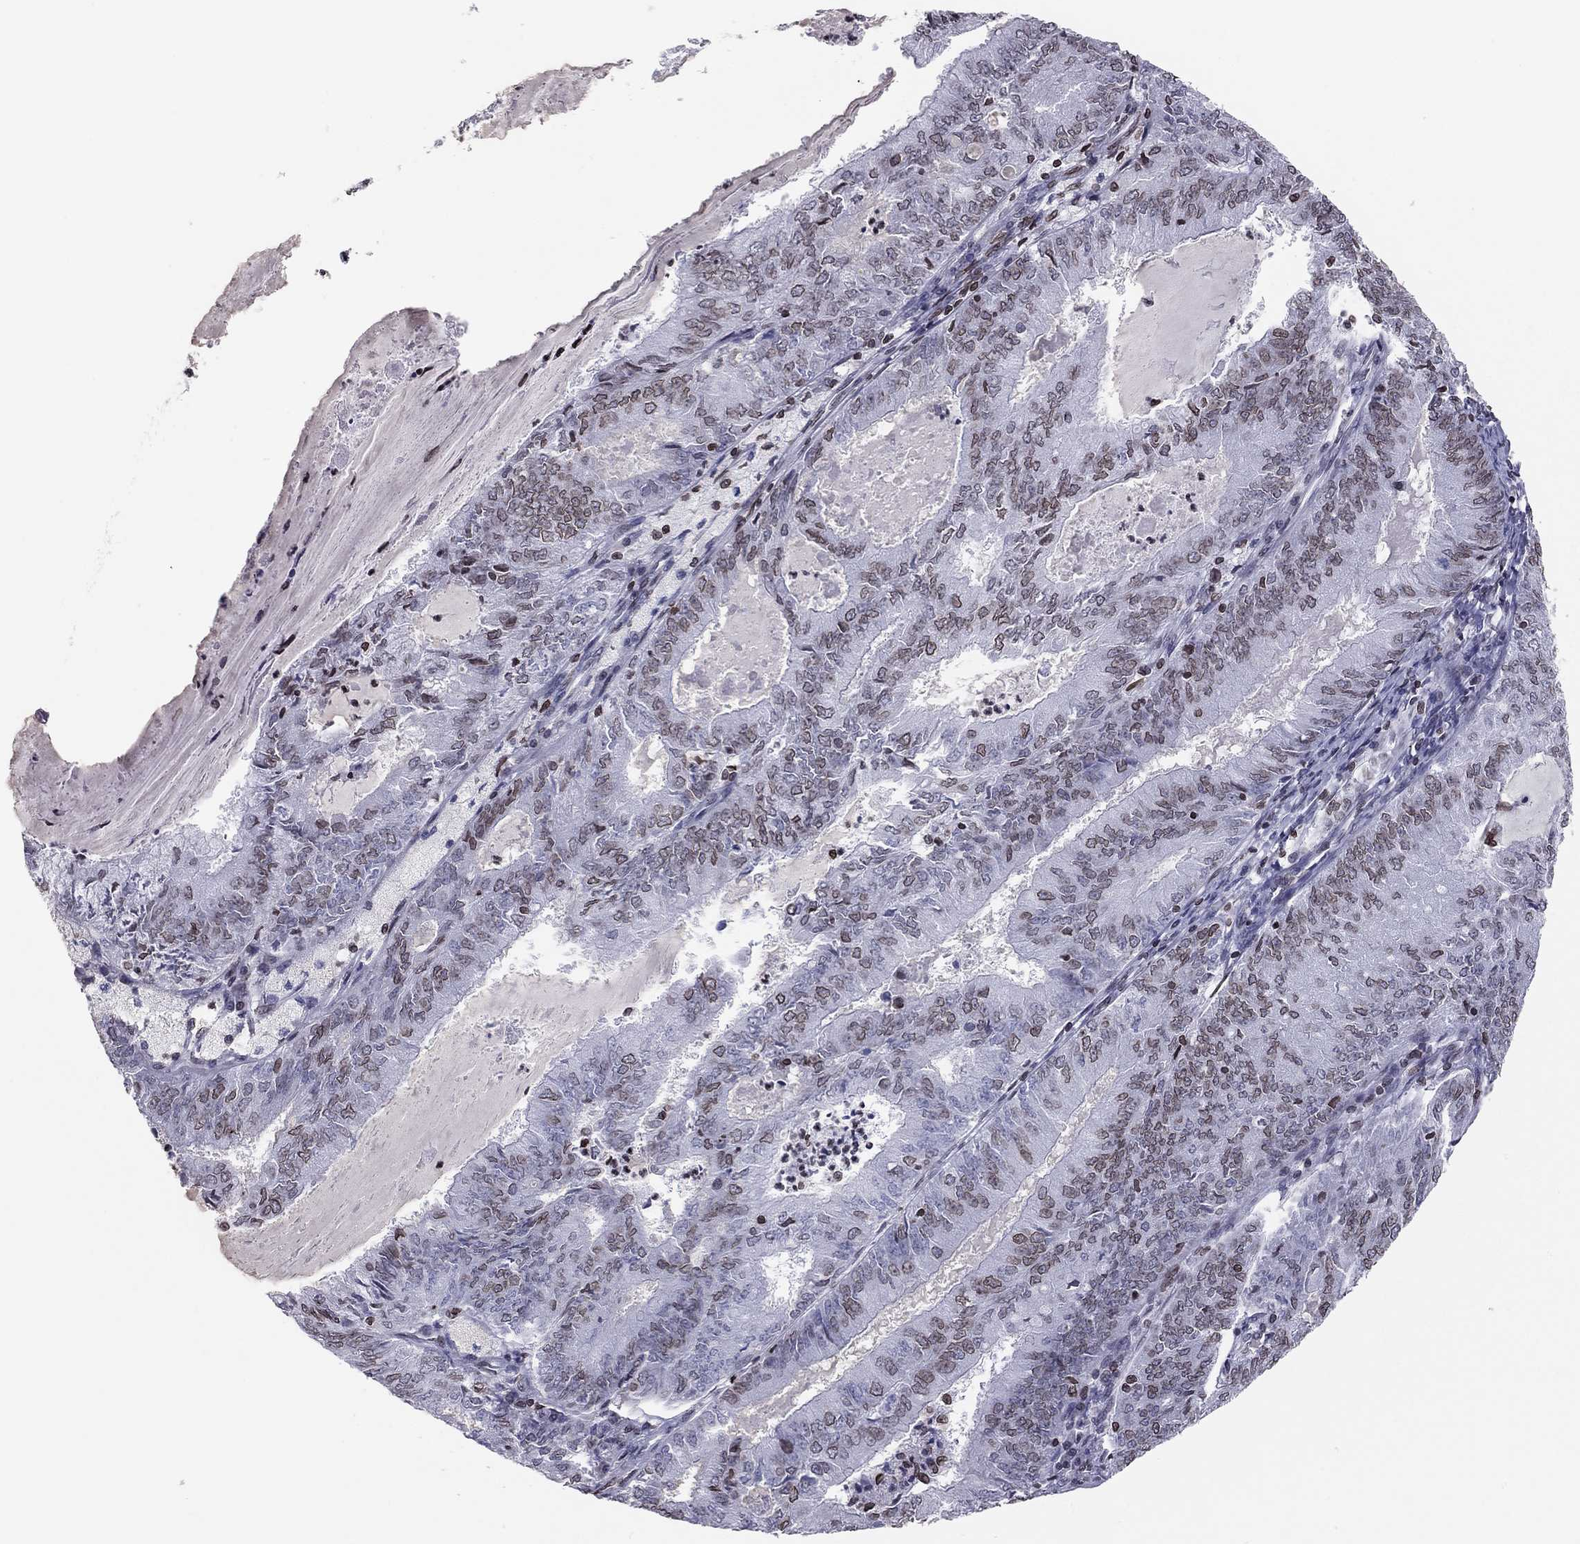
{"staining": {"intensity": "weak", "quantity": "25%-75%", "location": "cytoplasmic/membranous,nuclear"}, "tissue": "endometrial cancer", "cell_type": "Tumor cells", "image_type": "cancer", "snomed": [{"axis": "morphology", "description": "Adenocarcinoma, NOS"}, {"axis": "topography", "description": "Endometrium"}], "caption": "A brown stain highlights weak cytoplasmic/membranous and nuclear staining of a protein in human endometrial cancer (adenocarcinoma) tumor cells. The staining is performed using DAB (3,3'-diaminobenzidine) brown chromogen to label protein expression. The nuclei are counter-stained blue using hematoxylin.", "gene": "ESPL1", "patient": {"sex": "female", "age": 57}}